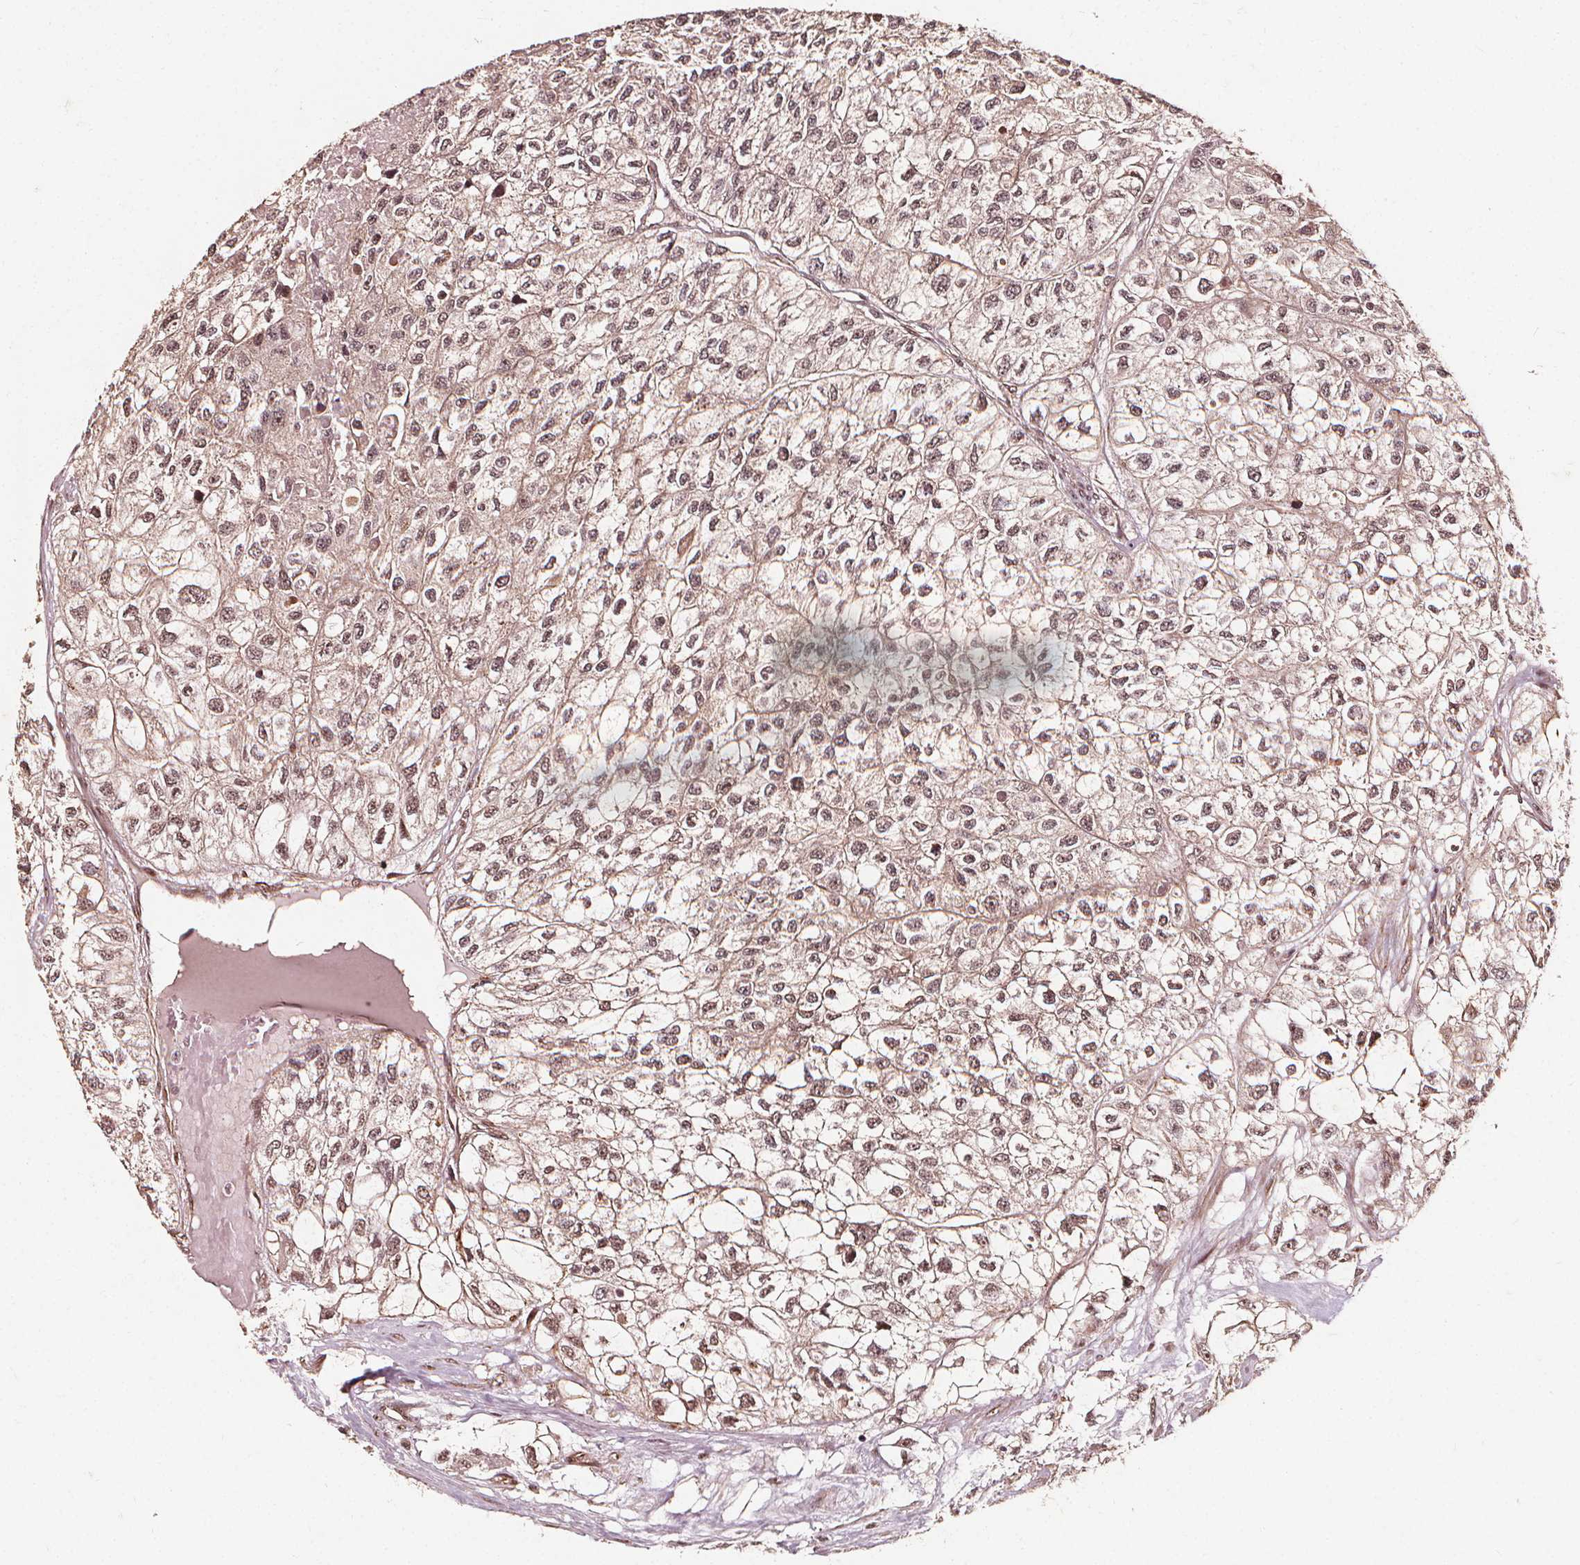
{"staining": {"intensity": "weak", "quantity": ">75%", "location": "cytoplasmic/membranous,nuclear"}, "tissue": "renal cancer", "cell_type": "Tumor cells", "image_type": "cancer", "snomed": [{"axis": "morphology", "description": "Adenocarcinoma, NOS"}, {"axis": "topography", "description": "Kidney"}], "caption": "Tumor cells exhibit low levels of weak cytoplasmic/membranous and nuclear positivity in approximately >75% of cells in human renal adenocarcinoma. (Stains: DAB in brown, nuclei in blue, Microscopy: brightfield microscopy at high magnification).", "gene": "EXOSC9", "patient": {"sex": "male", "age": 56}}